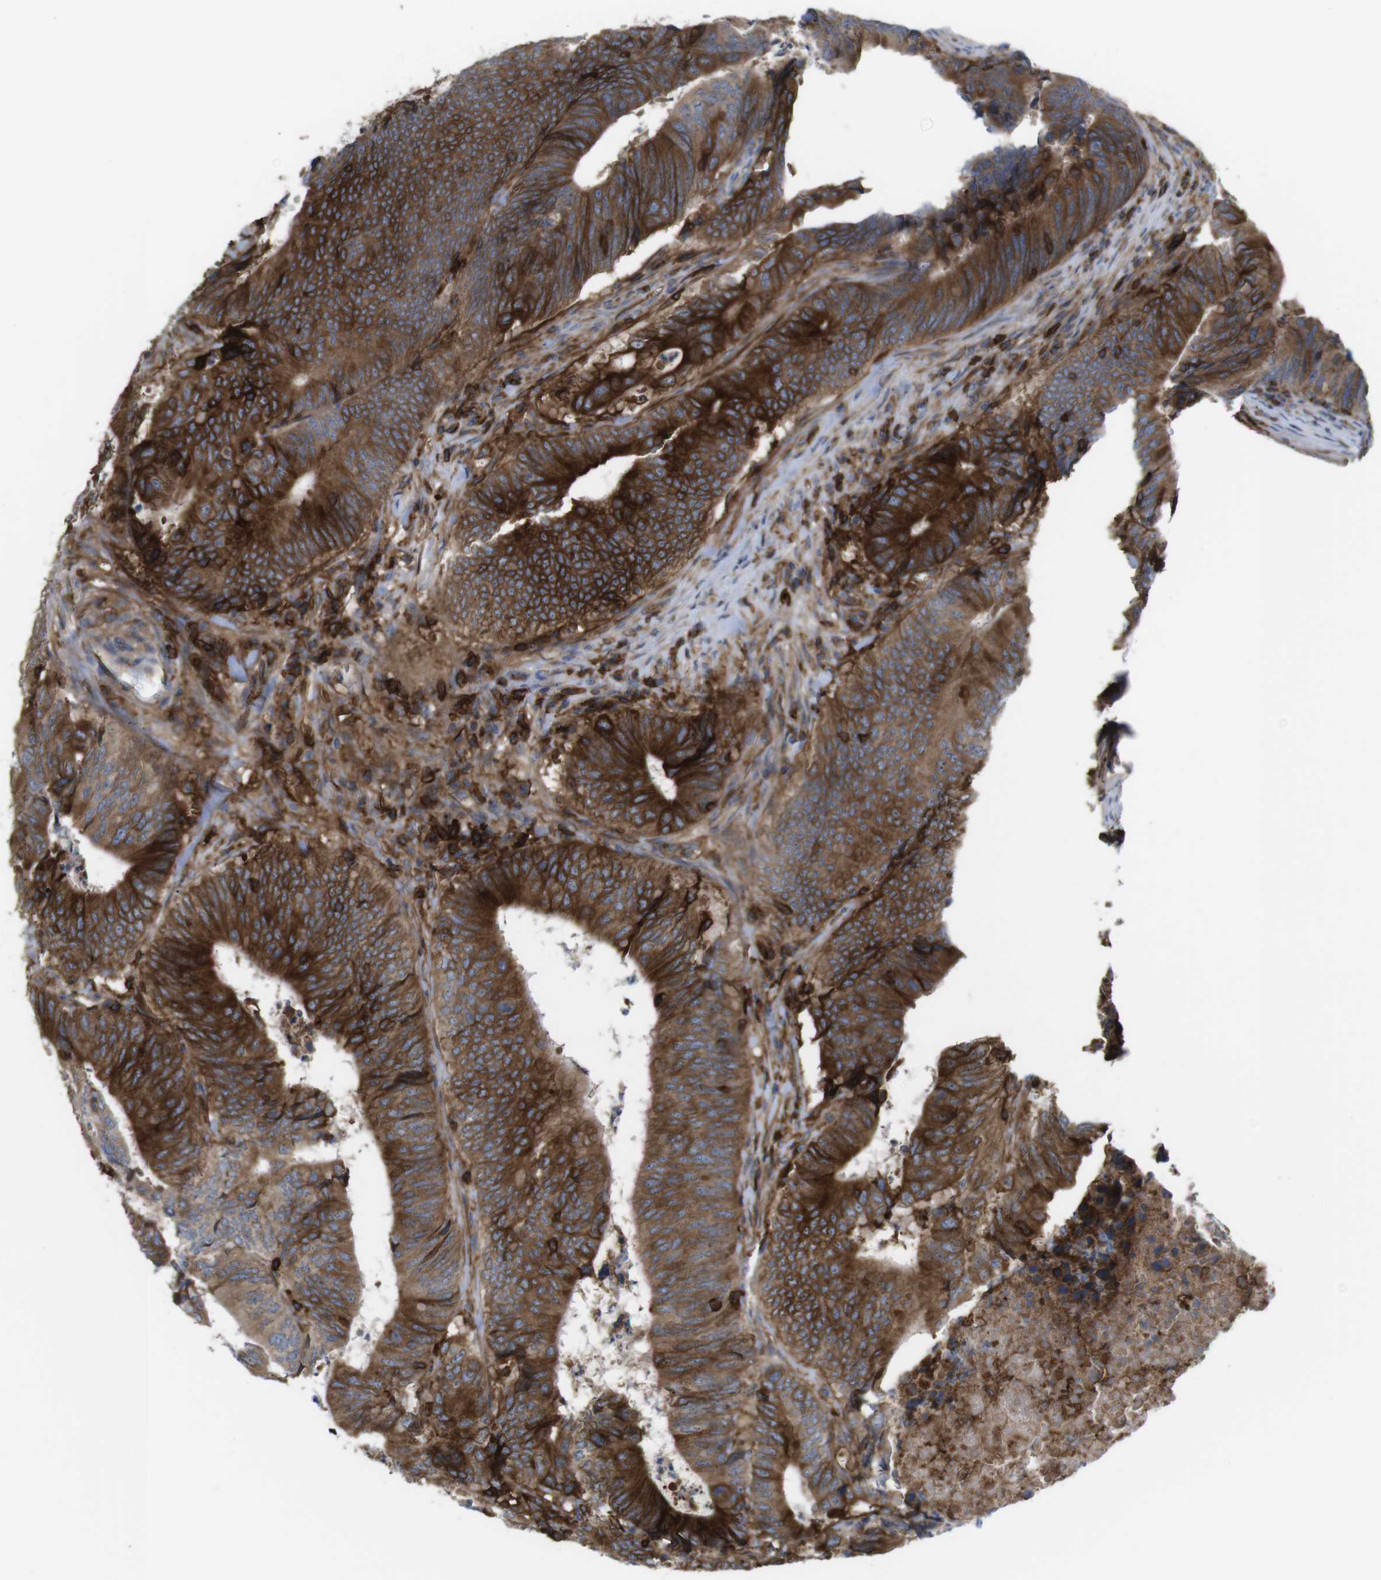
{"staining": {"intensity": "strong", "quantity": ">75%", "location": "cytoplasmic/membranous"}, "tissue": "colorectal cancer", "cell_type": "Tumor cells", "image_type": "cancer", "snomed": [{"axis": "morphology", "description": "Normal tissue, NOS"}, {"axis": "morphology", "description": "Adenocarcinoma, NOS"}, {"axis": "topography", "description": "Colon"}], "caption": "Immunohistochemistry (IHC) image of human colorectal cancer (adenocarcinoma) stained for a protein (brown), which demonstrates high levels of strong cytoplasmic/membranous positivity in approximately >75% of tumor cells.", "gene": "CCR6", "patient": {"sex": "male", "age": 56}}